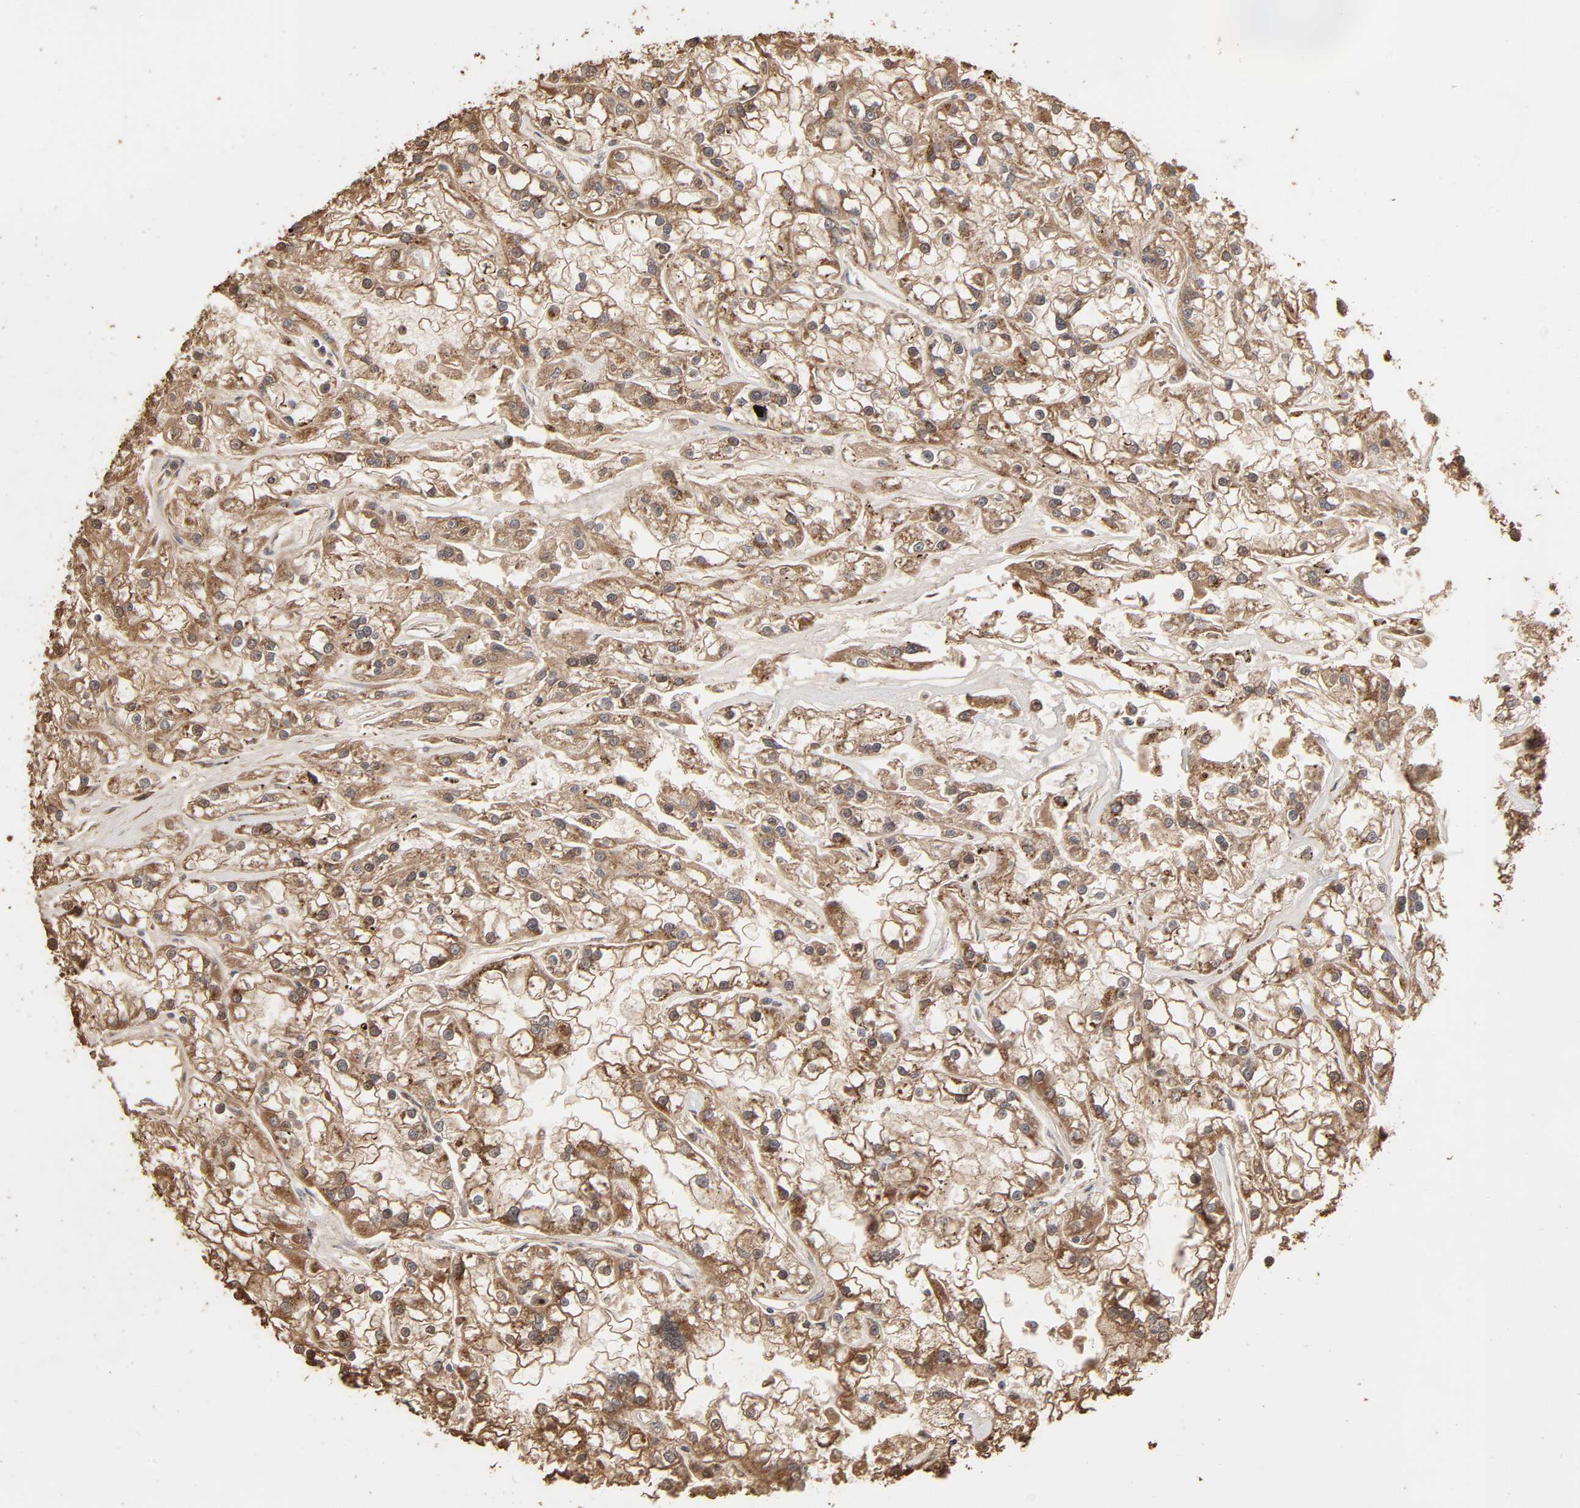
{"staining": {"intensity": "moderate", "quantity": ">75%", "location": "cytoplasmic/membranous"}, "tissue": "renal cancer", "cell_type": "Tumor cells", "image_type": "cancer", "snomed": [{"axis": "morphology", "description": "Adenocarcinoma, NOS"}, {"axis": "topography", "description": "Kidney"}], "caption": "DAB immunohistochemical staining of human adenocarcinoma (renal) reveals moderate cytoplasmic/membranous protein staining in about >75% of tumor cells. Ihc stains the protein of interest in brown and the nuclei are stained blue.", "gene": "GNPTG", "patient": {"sex": "female", "age": 52}}